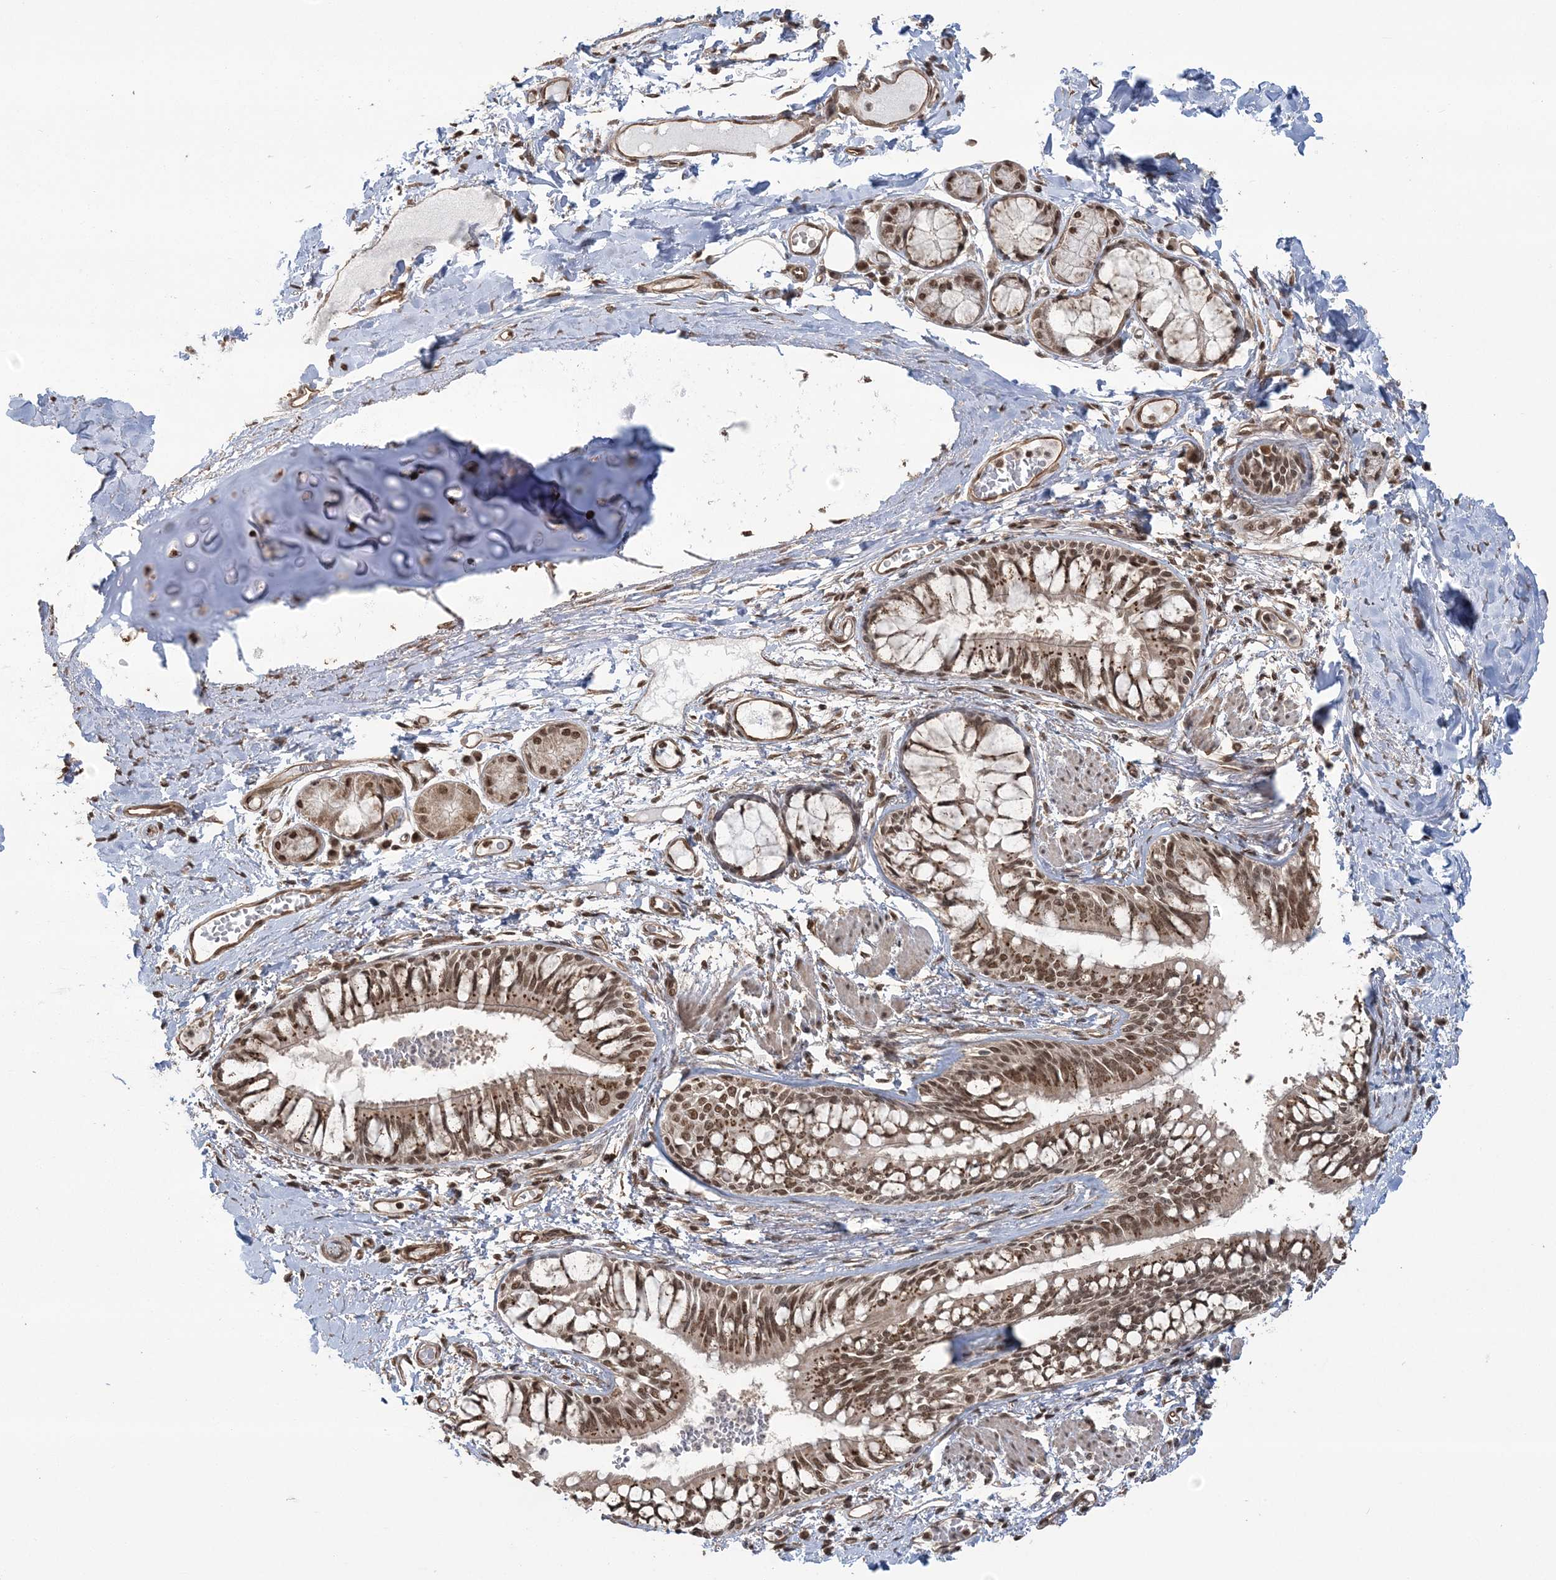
{"staining": {"intensity": "strong", "quantity": ">75%", "location": "nuclear"}, "tissue": "adipose tissue", "cell_type": "Adipocytes", "image_type": "normal", "snomed": [{"axis": "morphology", "description": "Normal tissue, NOS"}, {"axis": "topography", "description": "Cartilage tissue"}, {"axis": "topography", "description": "Bronchus"}, {"axis": "topography", "description": "Lung"}, {"axis": "topography", "description": "Peripheral nerve tissue"}], "caption": "Adipose tissue stained for a protein (brown) exhibits strong nuclear positive positivity in about >75% of adipocytes.", "gene": "ZNF839", "patient": {"sex": "female", "age": 49}}